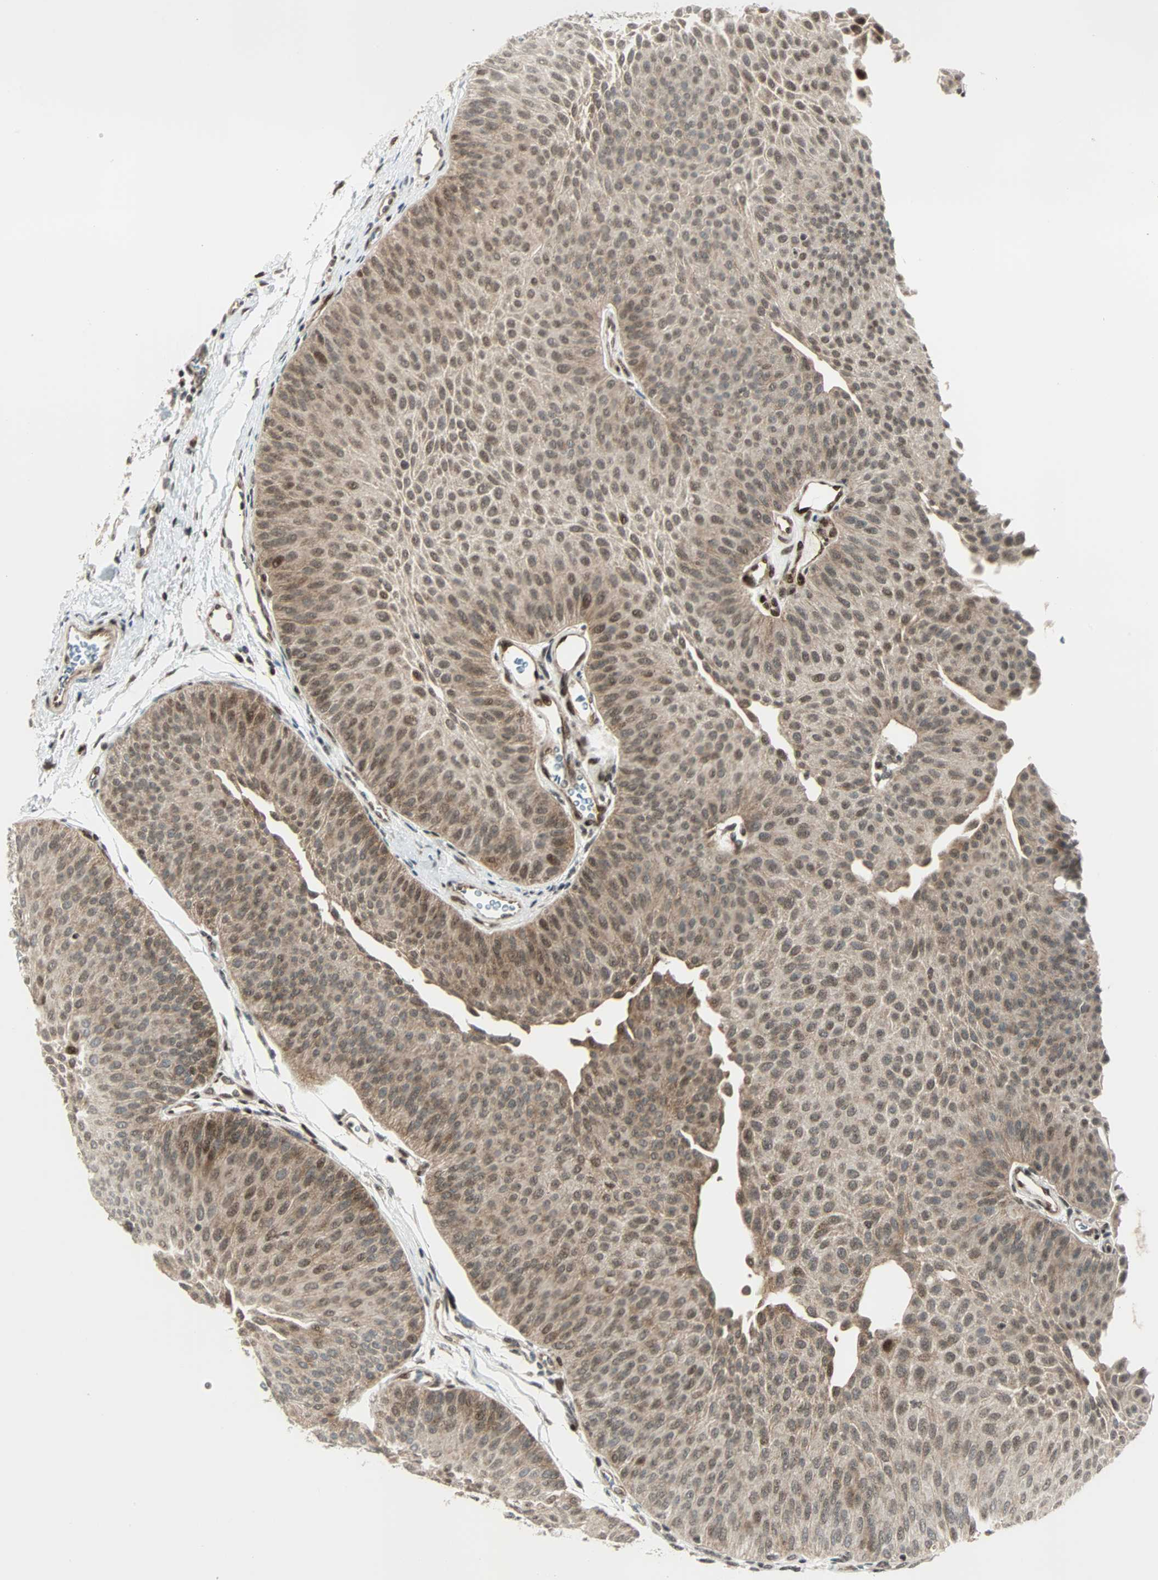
{"staining": {"intensity": "moderate", "quantity": ">75%", "location": "cytoplasmic/membranous,nuclear"}, "tissue": "urothelial cancer", "cell_type": "Tumor cells", "image_type": "cancer", "snomed": [{"axis": "morphology", "description": "Urothelial carcinoma, Low grade"}, {"axis": "topography", "description": "Urinary bladder"}], "caption": "DAB immunohistochemical staining of urothelial cancer demonstrates moderate cytoplasmic/membranous and nuclear protein positivity in approximately >75% of tumor cells.", "gene": "CBX4", "patient": {"sex": "female", "age": 60}}